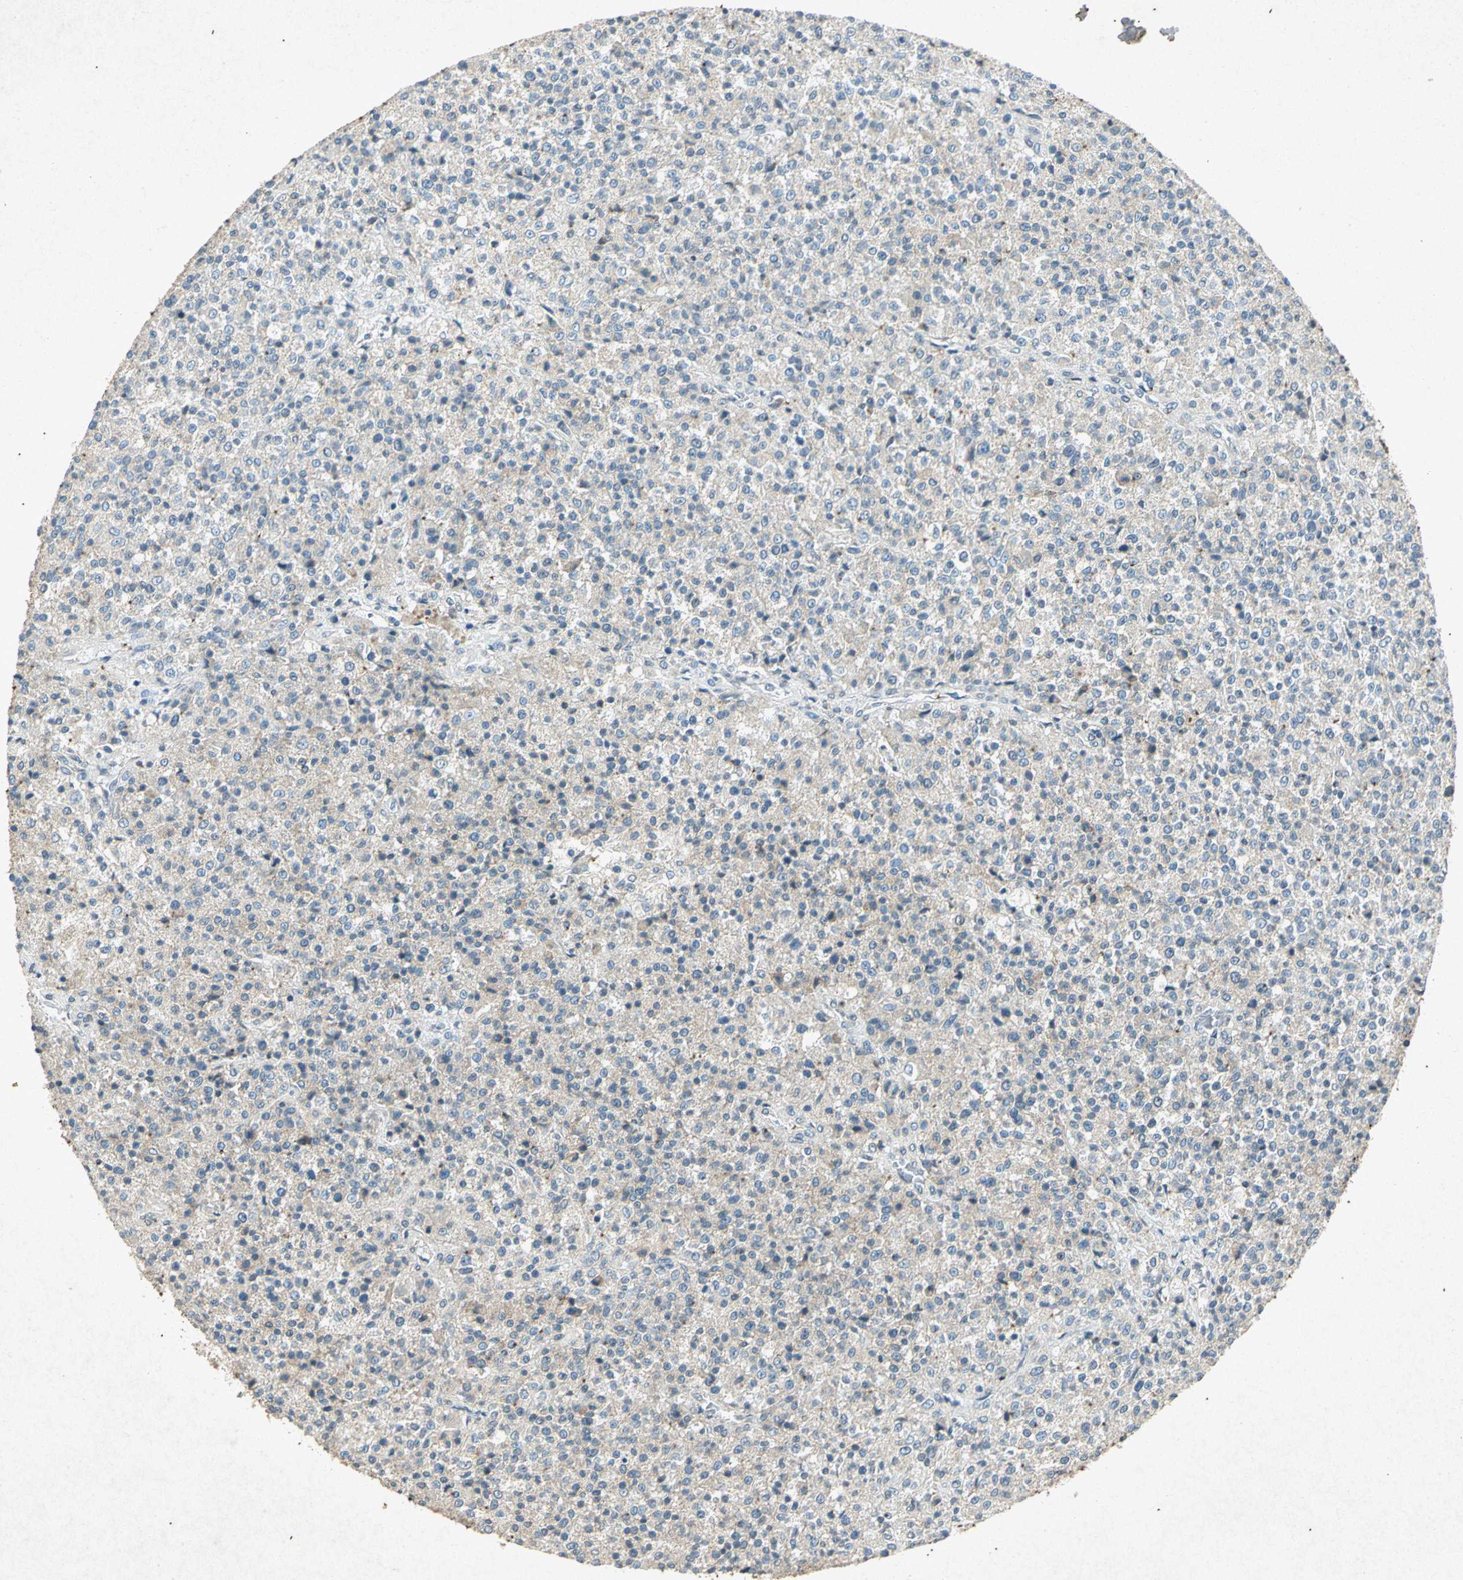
{"staining": {"intensity": "negative", "quantity": "none", "location": "none"}, "tissue": "testis cancer", "cell_type": "Tumor cells", "image_type": "cancer", "snomed": [{"axis": "morphology", "description": "Seminoma, NOS"}, {"axis": "topography", "description": "Testis"}], "caption": "Immunohistochemistry (IHC) of testis cancer (seminoma) displays no staining in tumor cells. The staining was performed using DAB to visualize the protein expression in brown, while the nuclei were stained in blue with hematoxylin (Magnification: 20x).", "gene": "PSEN1", "patient": {"sex": "male", "age": 59}}